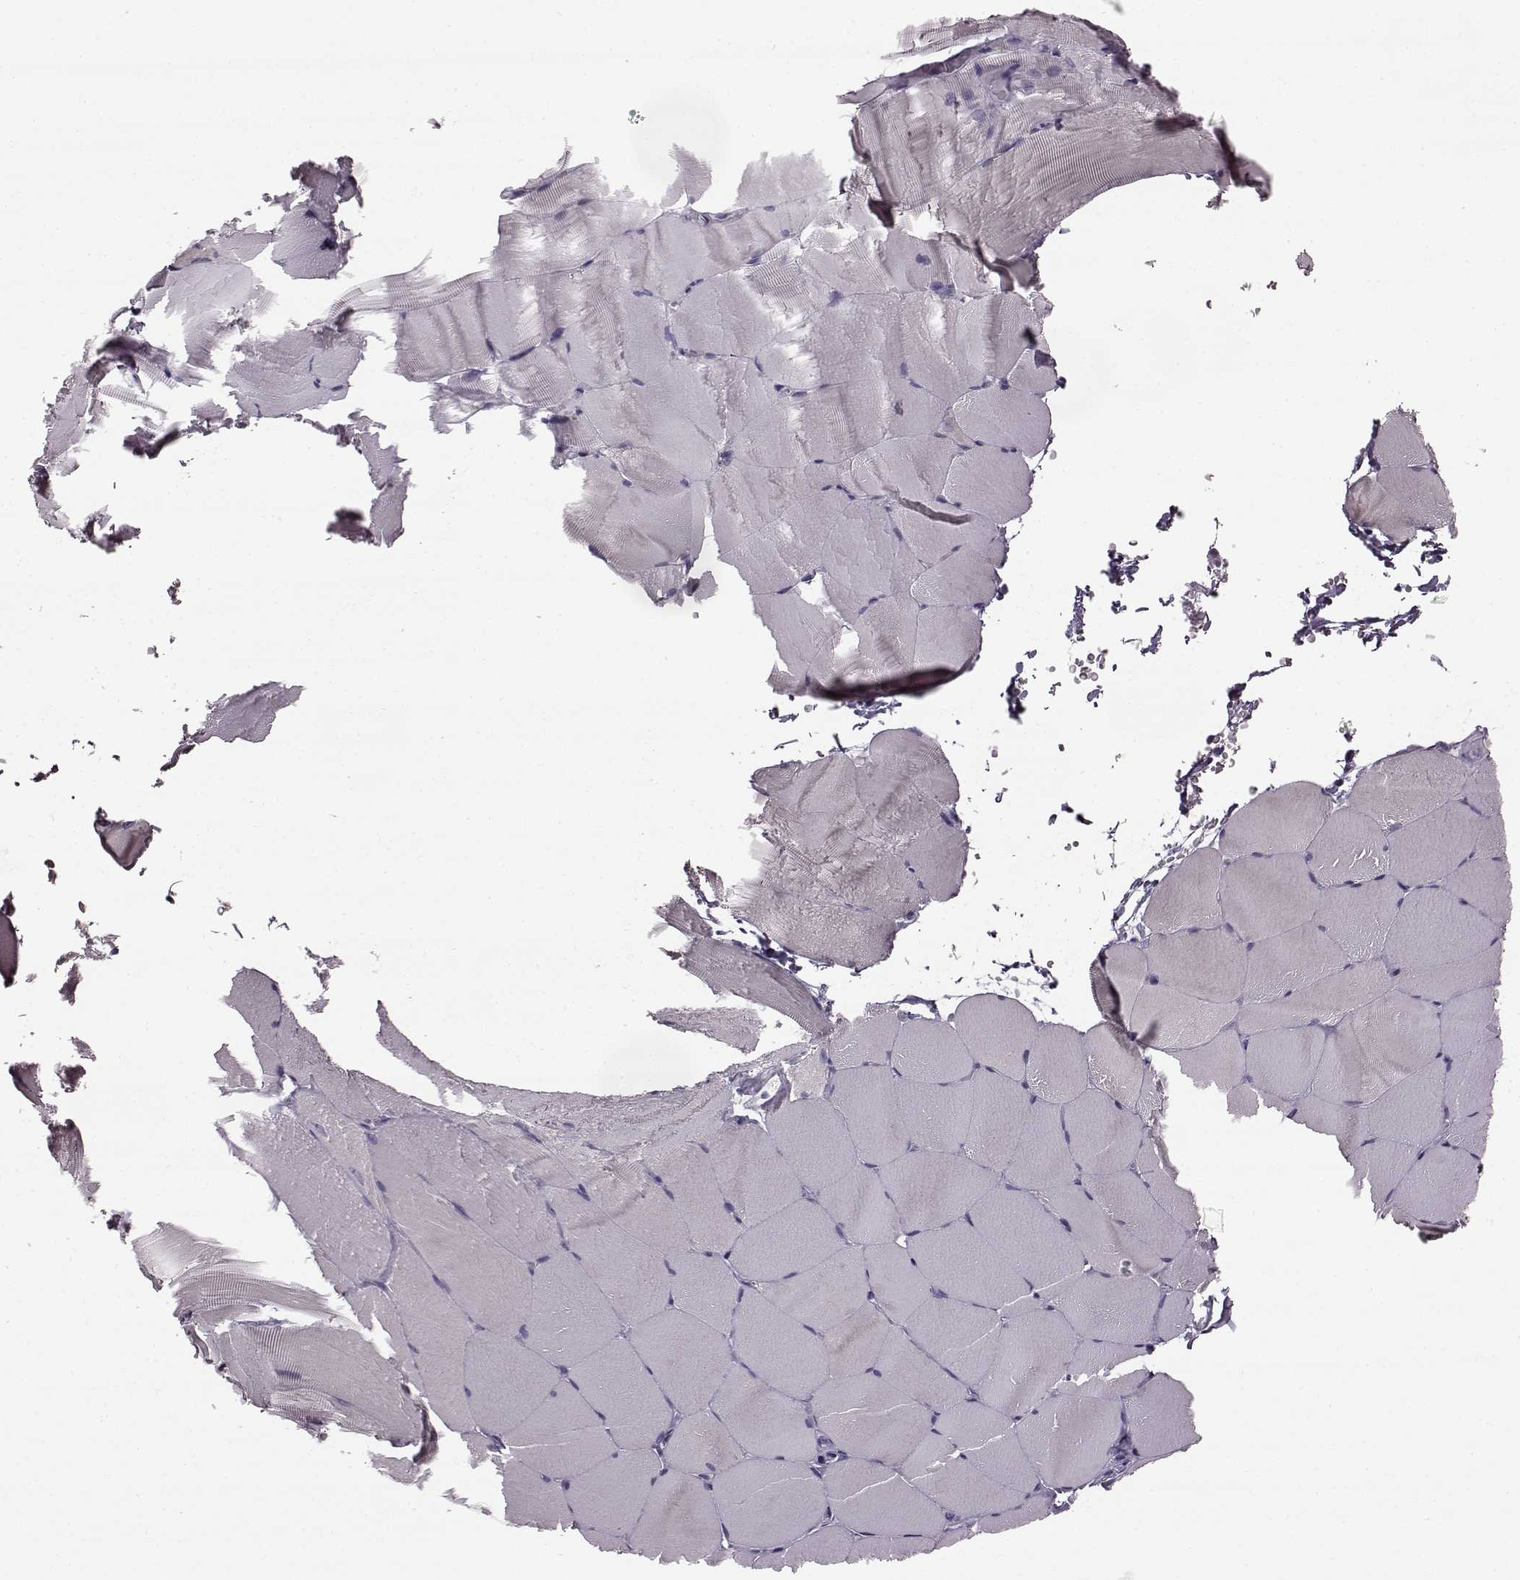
{"staining": {"intensity": "negative", "quantity": "none", "location": "none"}, "tissue": "skeletal muscle", "cell_type": "Myocytes", "image_type": "normal", "snomed": [{"axis": "morphology", "description": "Normal tissue, NOS"}, {"axis": "topography", "description": "Skeletal muscle"}], "caption": "Immunohistochemistry (IHC) image of unremarkable skeletal muscle: human skeletal muscle stained with DAB (3,3'-diaminobenzidine) demonstrates no significant protein positivity in myocytes.", "gene": "ODAD4", "patient": {"sex": "female", "age": 37}}